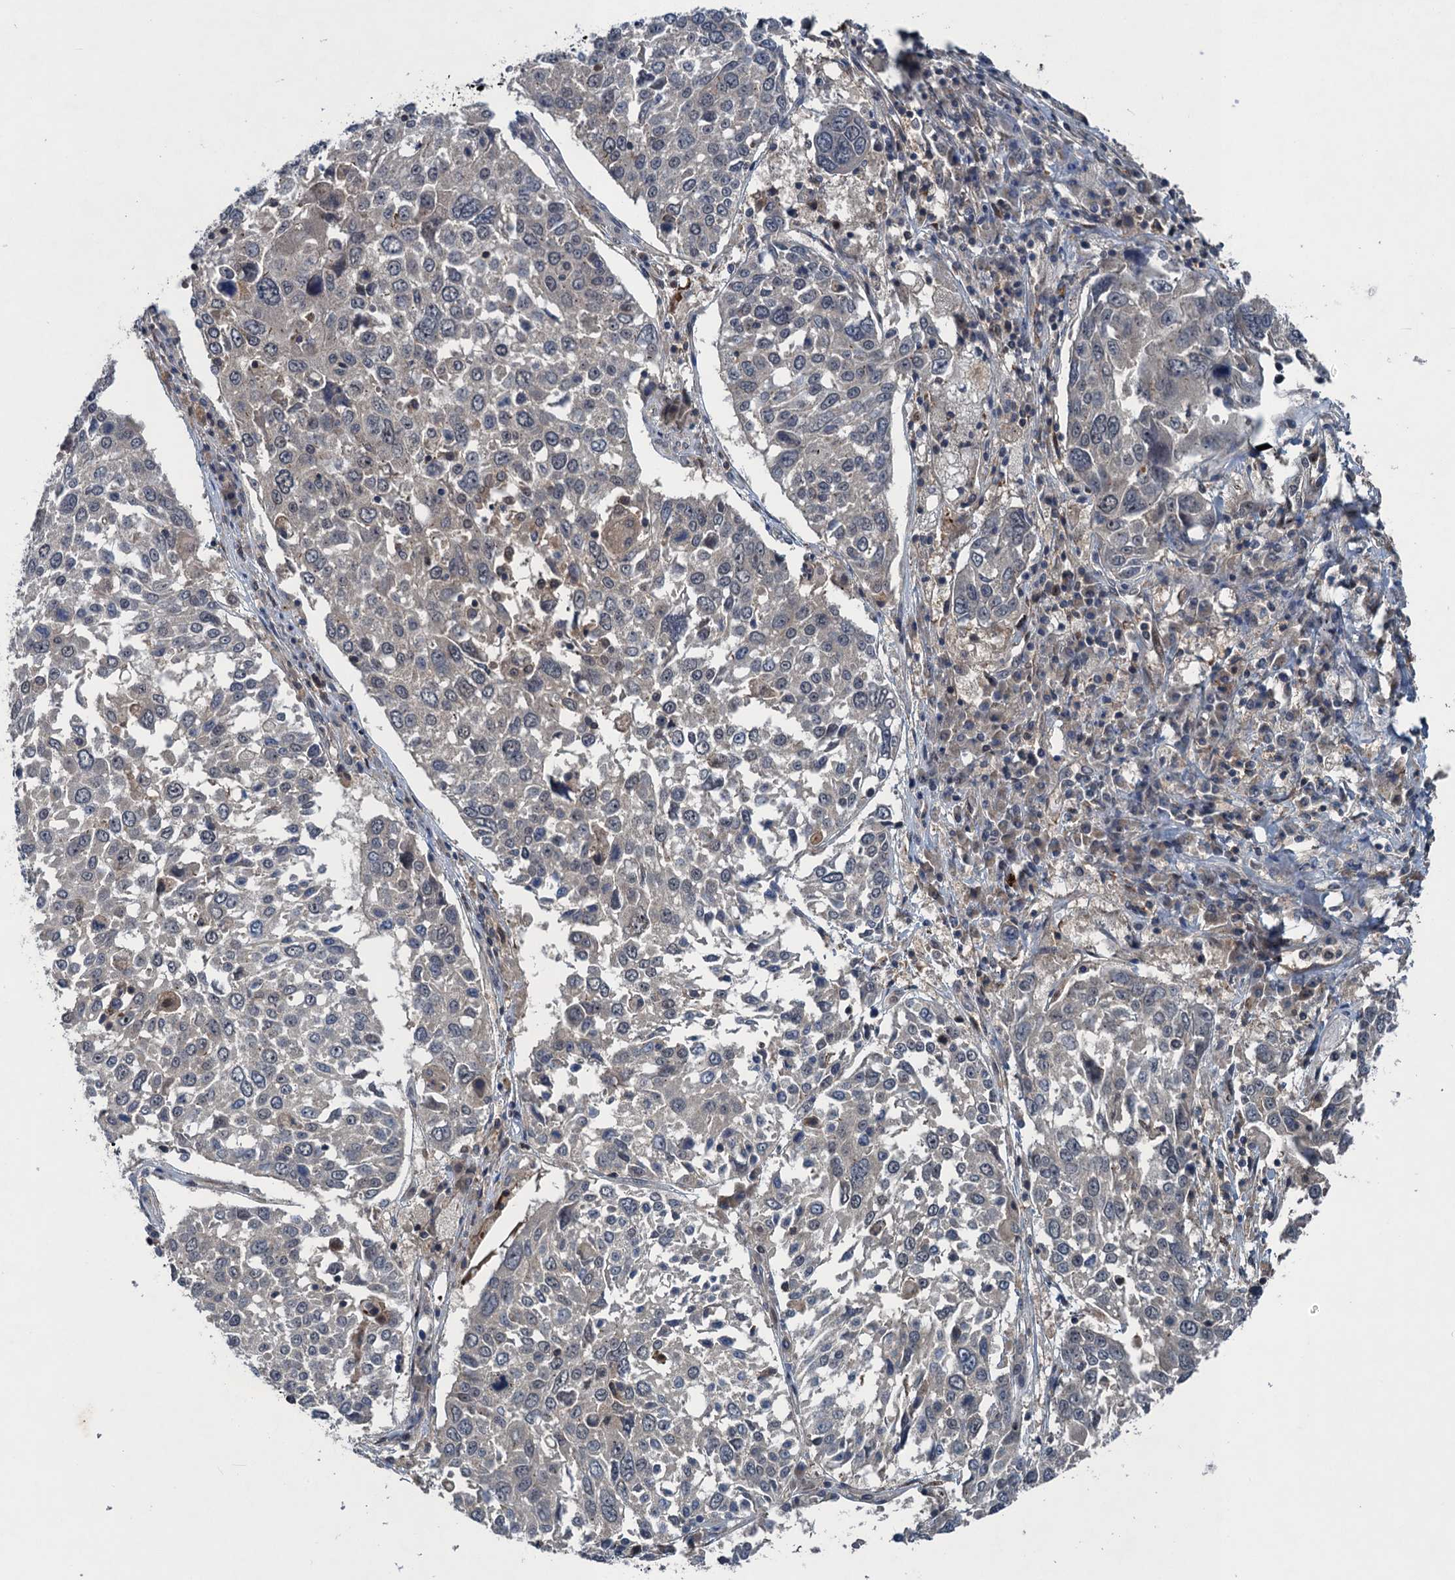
{"staining": {"intensity": "negative", "quantity": "none", "location": "none"}, "tissue": "lung cancer", "cell_type": "Tumor cells", "image_type": "cancer", "snomed": [{"axis": "morphology", "description": "Squamous cell carcinoma, NOS"}, {"axis": "topography", "description": "Lung"}], "caption": "Protein analysis of lung squamous cell carcinoma reveals no significant expression in tumor cells. Brightfield microscopy of immunohistochemistry (IHC) stained with DAB (brown) and hematoxylin (blue), captured at high magnification.", "gene": "RNF165", "patient": {"sex": "male", "age": 65}}